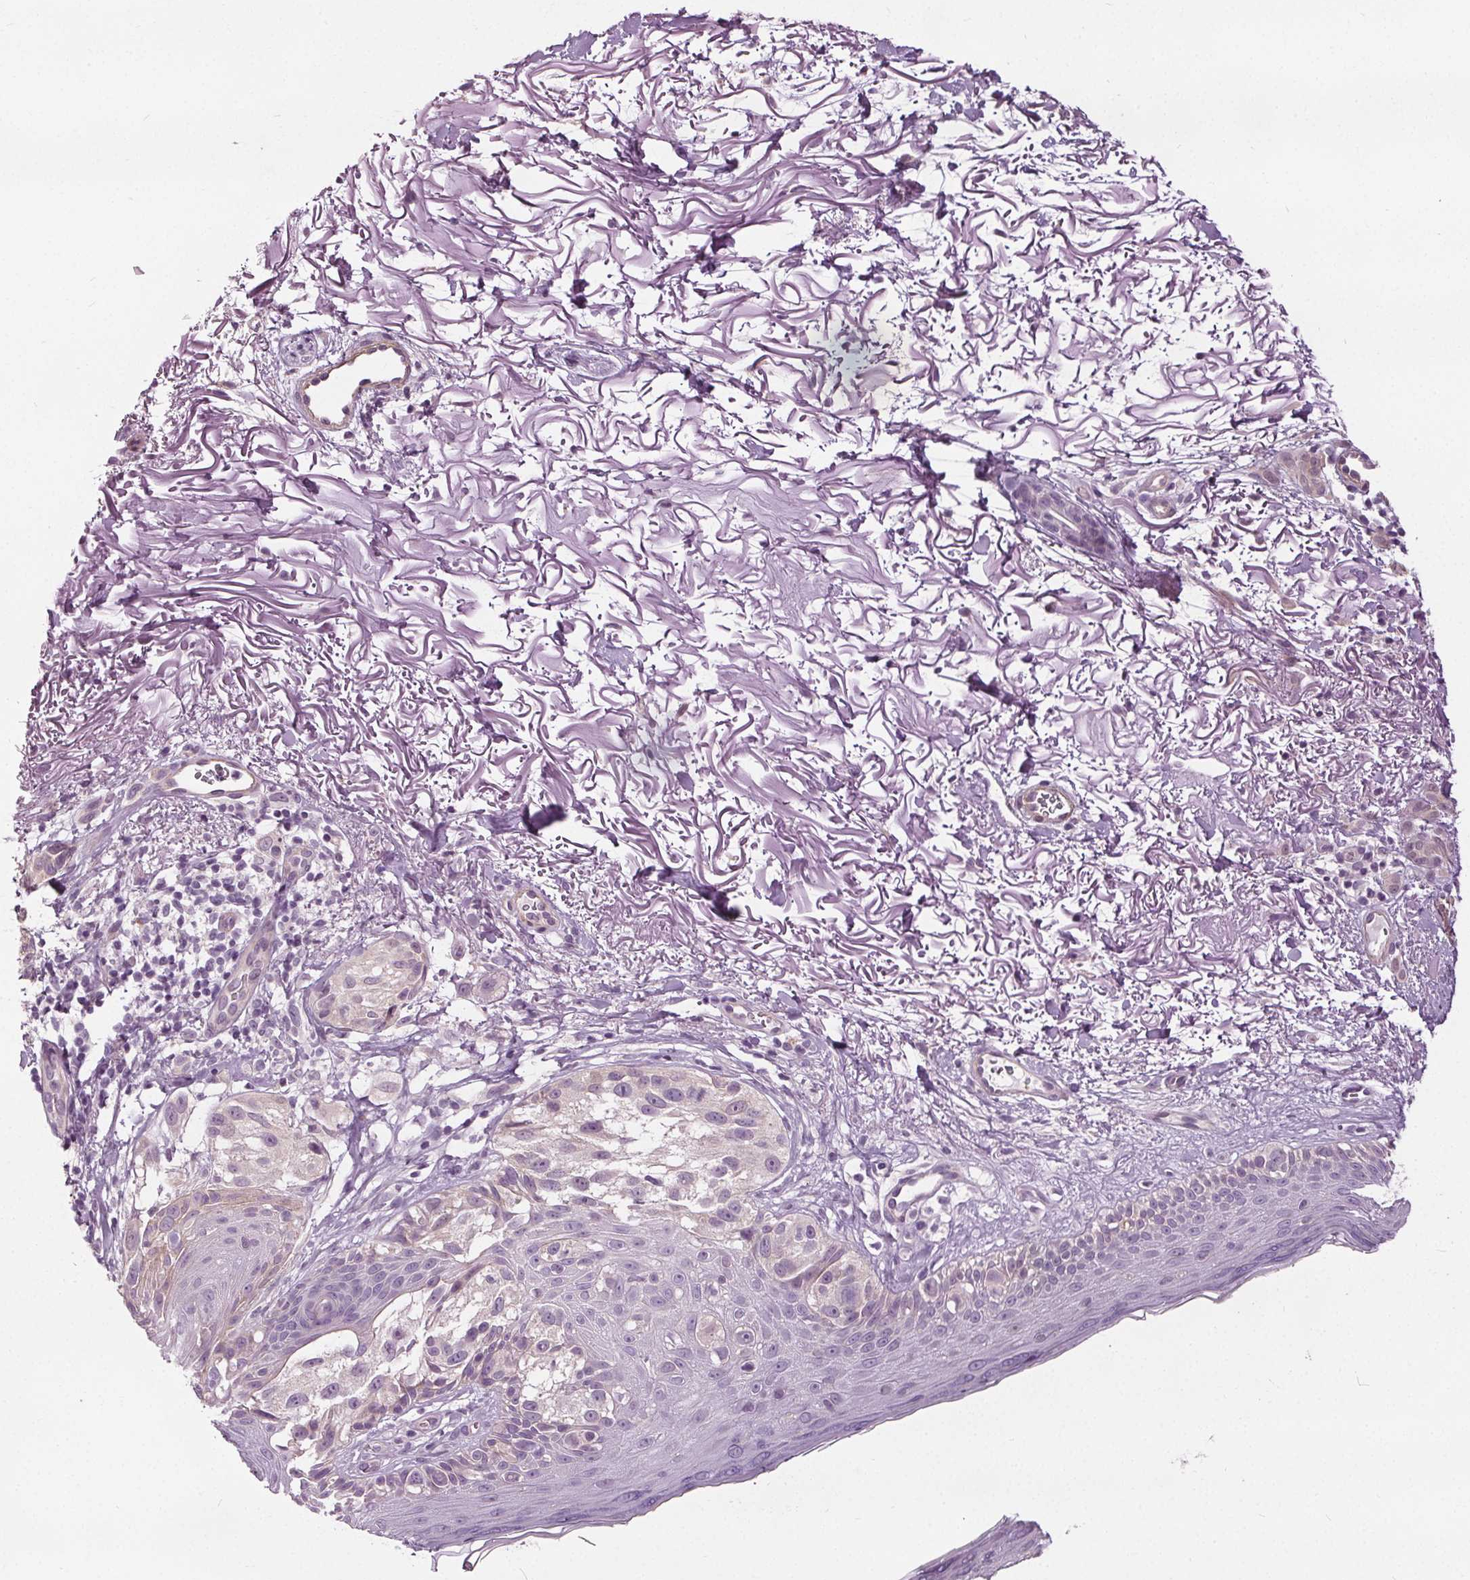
{"staining": {"intensity": "negative", "quantity": "none", "location": "none"}, "tissue": "melanoma", "cell_type": "Tumor cells", "image_type": "cancer", "snomed": [{"axis": "morphology", "description": "Malignant melanoma, NOS"}, {"axis": "topography", "description": "Skin"}], "caption": "An immunohistochemistry histopathology image of malignant melanoma is shown. There is no staining in tumor cells of malignant melanoma. (DAB (3,3'-diaminobenzidine) IHC visualized using brightfield microscopy, high magnification).", "gene": "RASA1", "patient": {"sex": "female", "age": 86}}